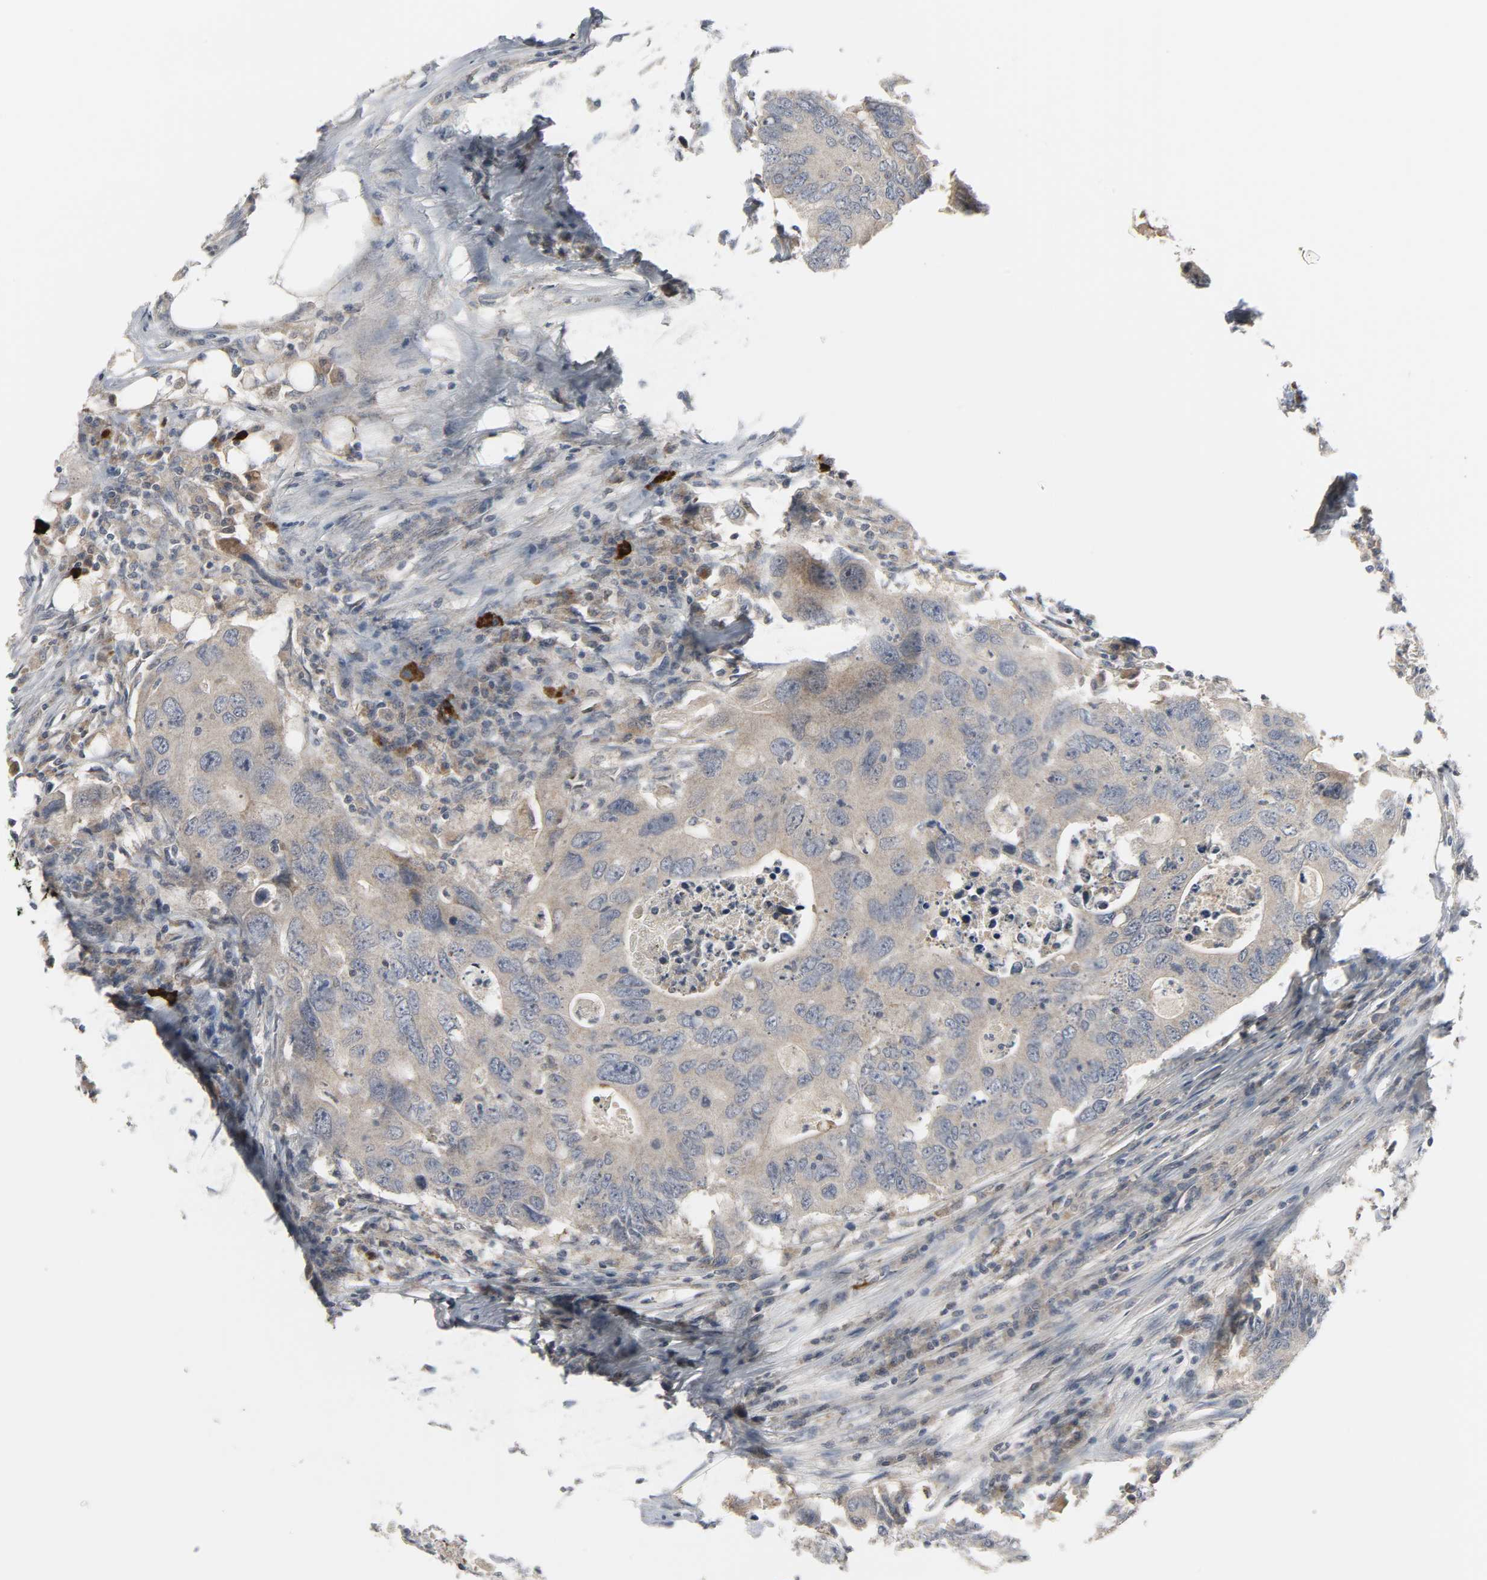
{"staining": {"intensity": "moderate", "quantity": ">75%", "location": "cytoplasmic/membranous"}, "tissue": "colorectal cancer", "cell_type": "Tumor cells", "image_type": "cancer", "snomed": [{"axis": "morphology", "description": "Adenocarcinoma, NOS"}, {"axis": "topography", "description": "Colon"}], "caption": "Immunohistochemical staining of human colorectal cancer shows medium levels of moderate cytoplasmic/membranous protein staining in about >75% of tumor cells. The staining was performed using DAB, with brown indicating positive protein expression. Nuclei are stained blue with hematoxylin.", "gene": "CLIP1", "patient": {"sex": "male", "age": 71}}